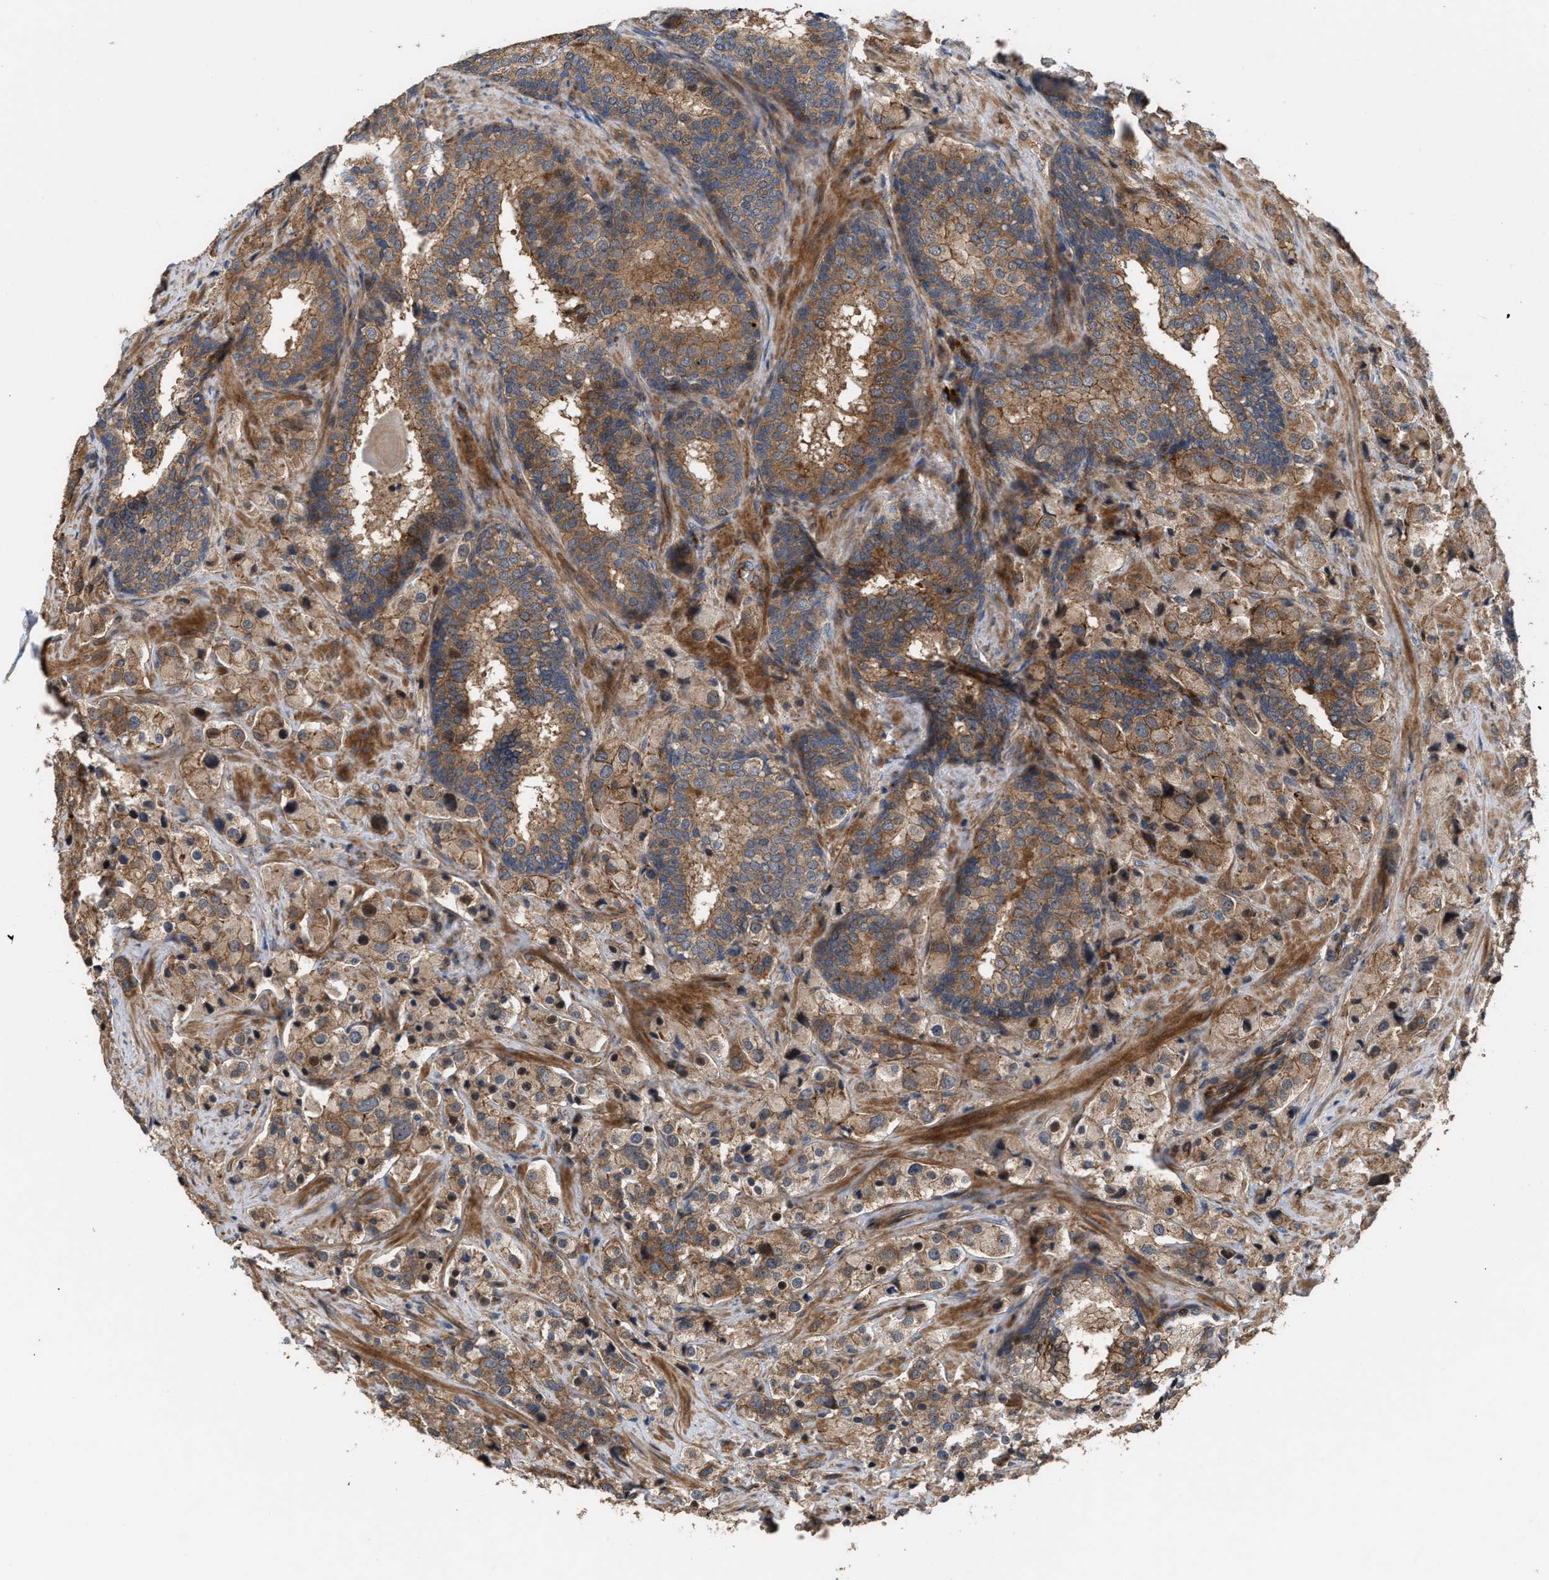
{"staining": {"intensity": "moderate", "quantity": ">75%", "location": "cytoplasmic/membranous"}, "tissue": "prostate cancer", "cell_type": "Tumor cells", "image_type": "cancer", "snomed": [{"axis": "morphology", "description": "Adenocarcinoma, Medium grade"}, {"axis": "topography", "description": "Prostate"}], "caption": "Tumor cells reveal moderate cytoplasmic/membranous staining in about >75% of cells in prostate adenocarcinoma (medium-grade).", "gene": "STAU1", "patient": {"sex": "male", "age": 70}}